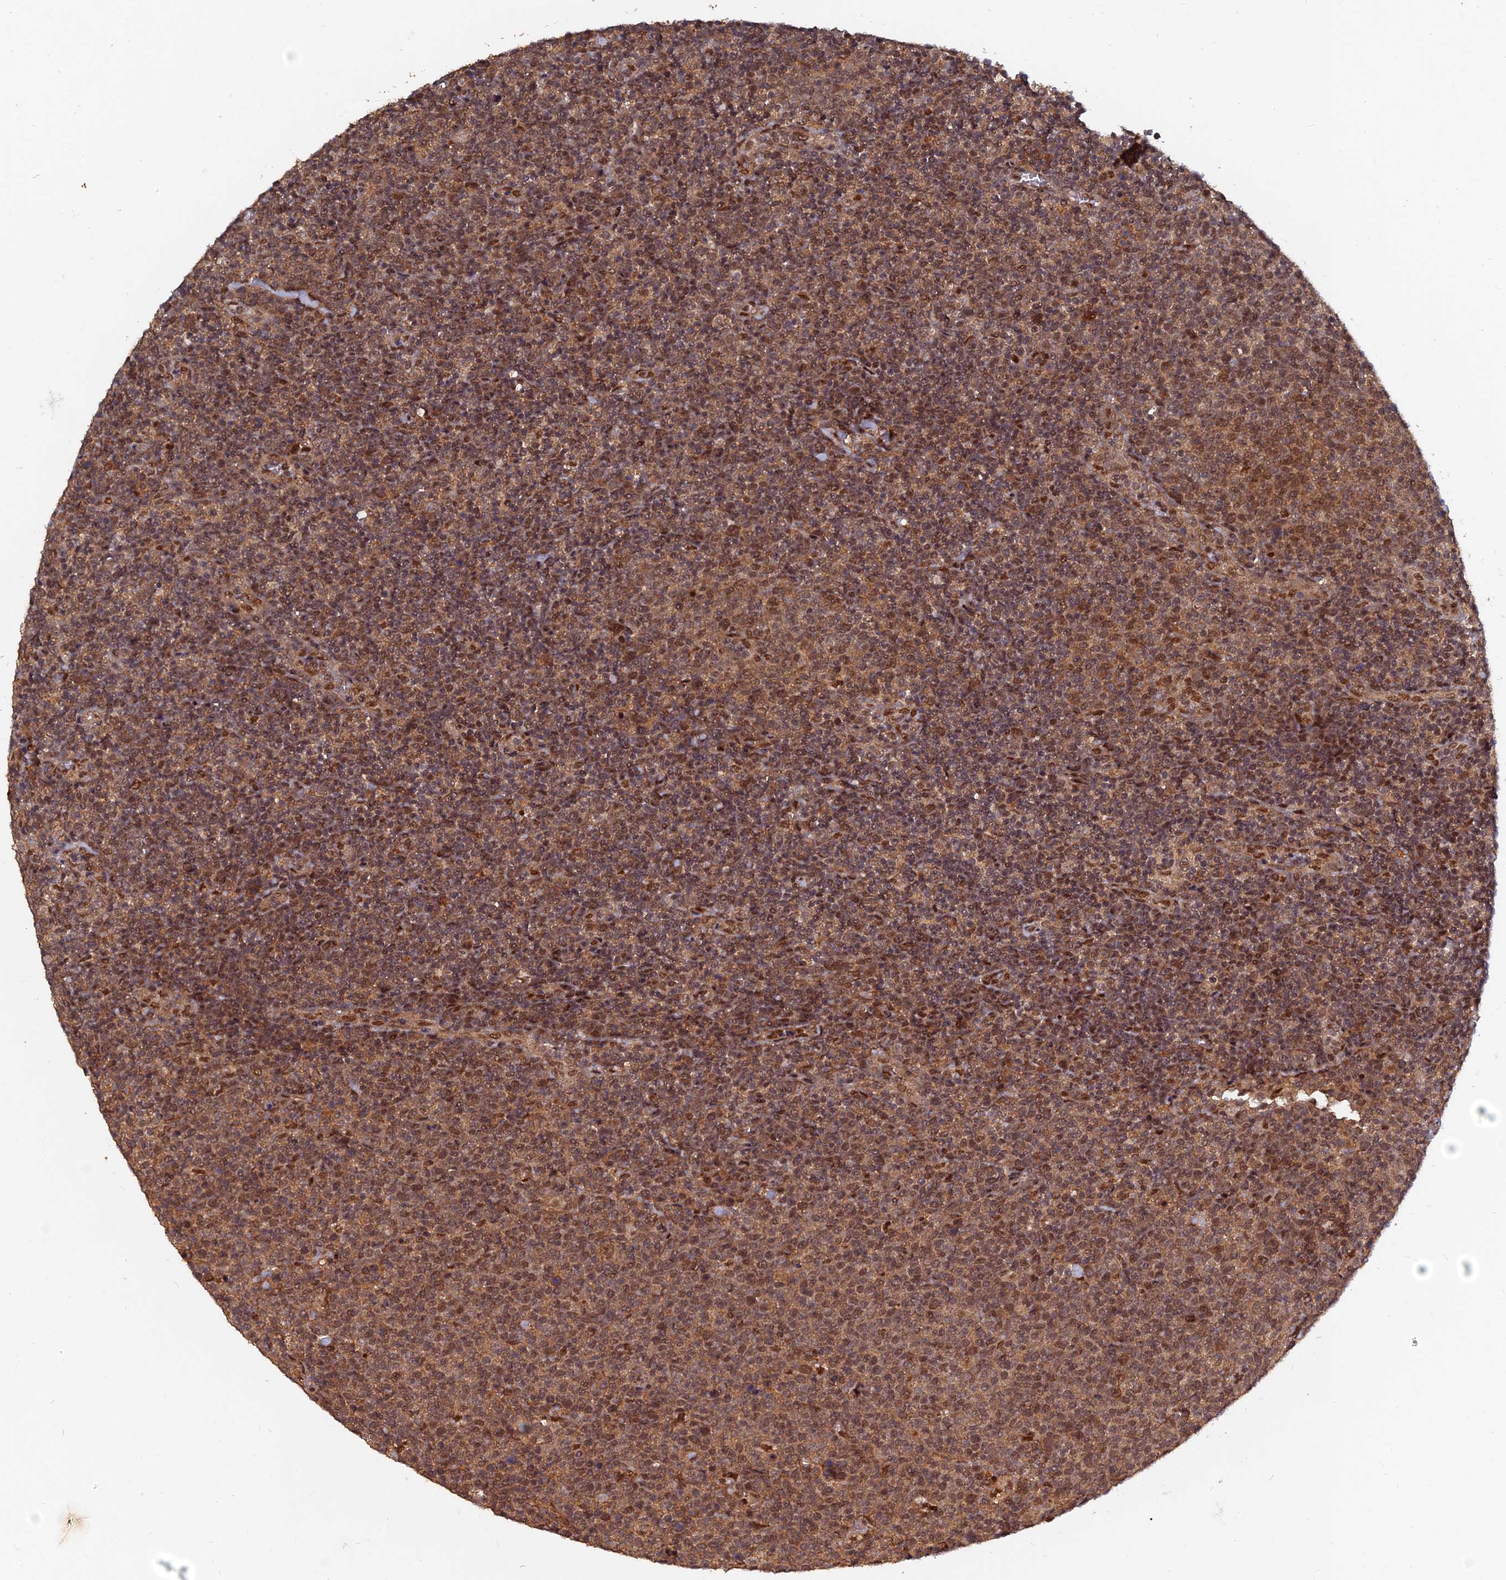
{"staining": {"intensity": "moderate", "quantity": ">75%", "location": "cytoplasmic/membranous,nuclear"}, "tissue": "lymphoma", "cell_type": "Tumor cells", "image_type": "cancer", "snomed": [{"axis": "morphology", "description": "Malignant lymphoma, non-Hodgkin's type, High grade"}, {"axis": "topography", "description": "Lymph node"}], "caption": "This photomicrograph demonstrates immunohistochemistry staining of malignant lymphoma, non-Hodgkin's type (high-grade), with medium moderate cytoplasmic/membranous and nuclear positivity in about >75% of tumor cells.", "gene": "FAM53C", "patient": {"sex": "male", "age": 61}}